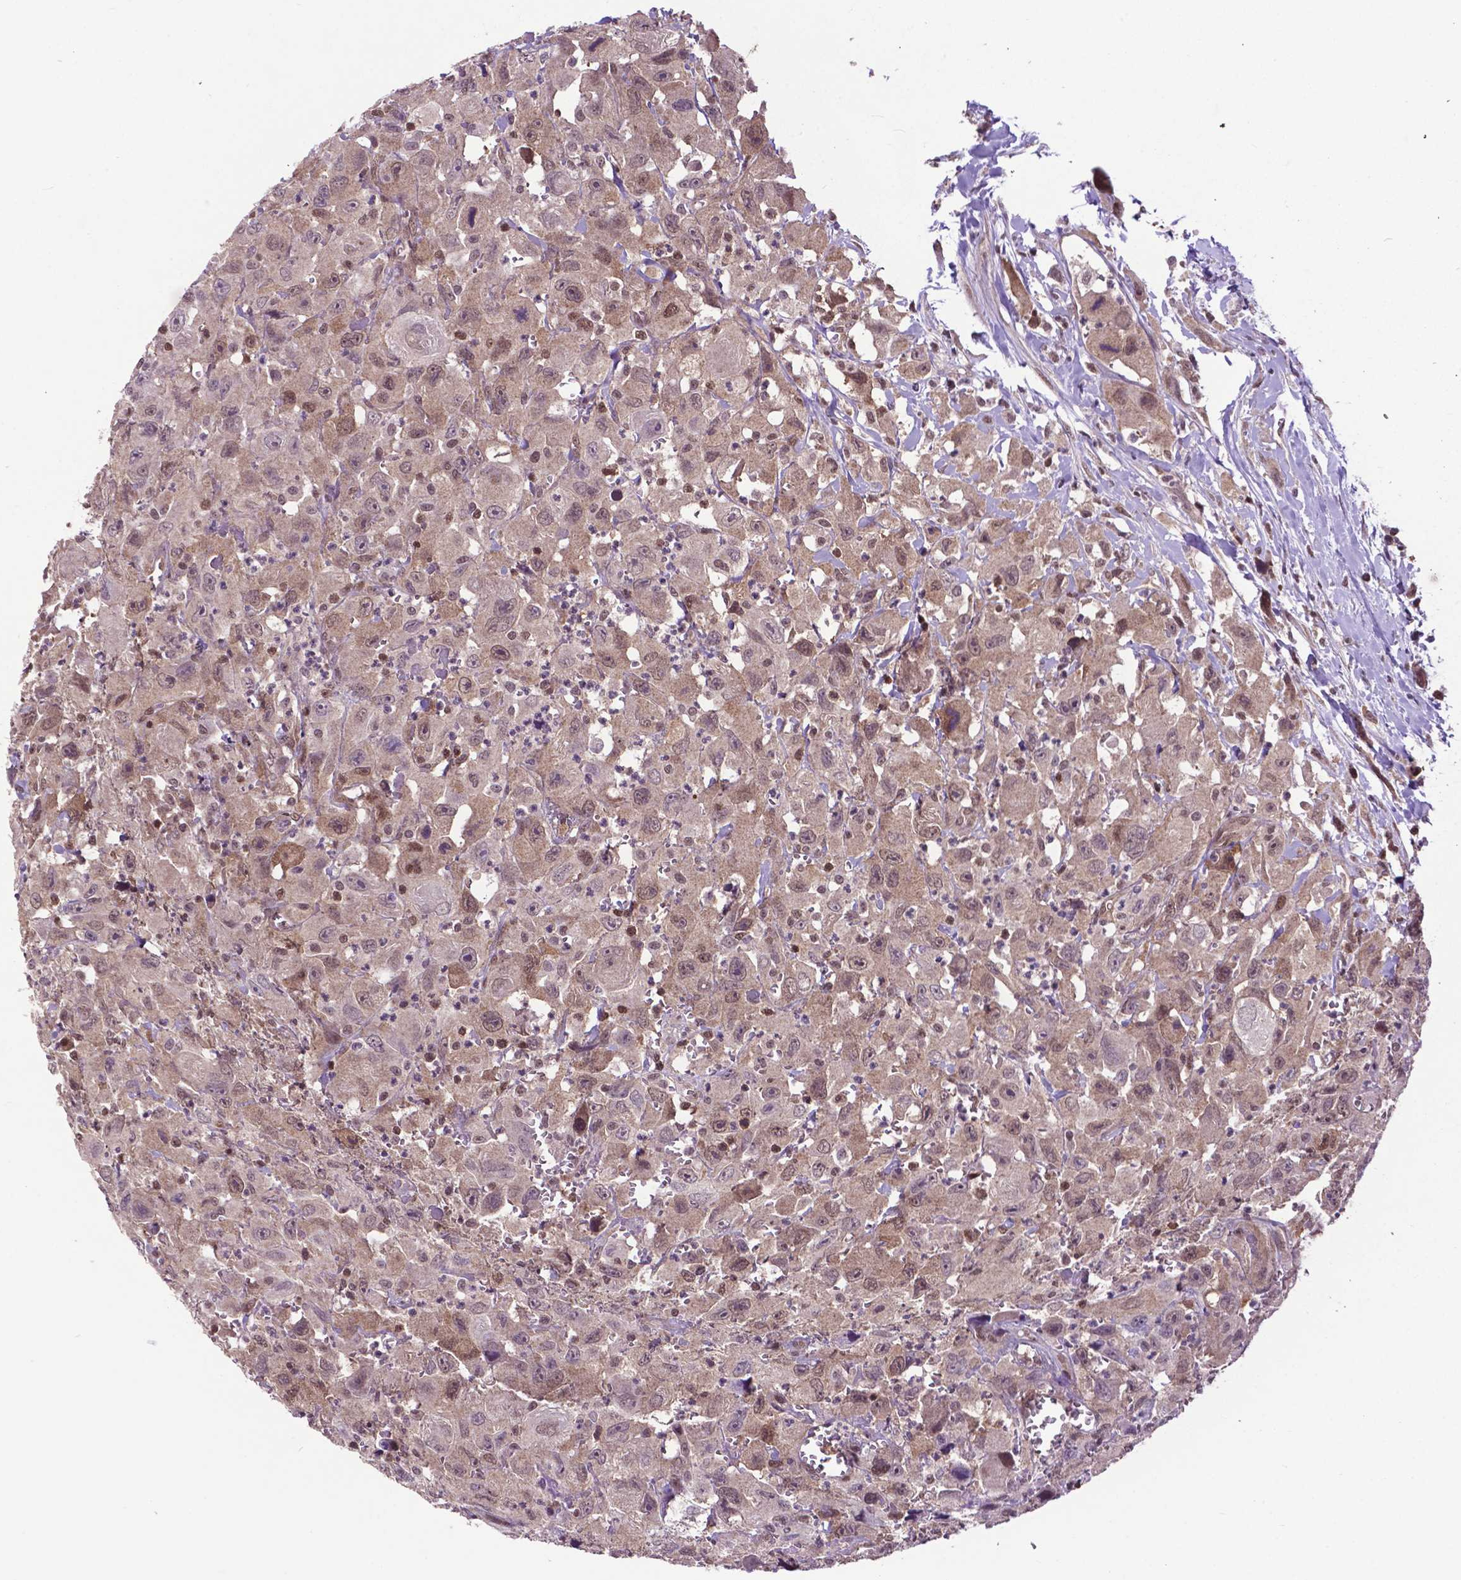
{"staining": {"intensity": "weak", "quantity": ">75%", "location": "nuclear"}, "tissue": "head and neck cancer", "cell_type": "Tumor cells", "image_type": "cancer", "snomed": [{"axis": "morphology", "description": "Squamous cell carcinoma, NOS"}, {"axis": "morphology", "description": "Squamous cell carcinoma, metastatic, NOS"}, {"axis": "topography", "description": "Oral tissue"}, {"axis": "topography", "description": "Head-Neck"}], "caption": "Brown immunohistochemical staining in head and neck cancer shows weak nuclear expression in approximately >75% of tumor cells.", "gene": "FAF1", "patient": {"sex": "female", "age": 85}}